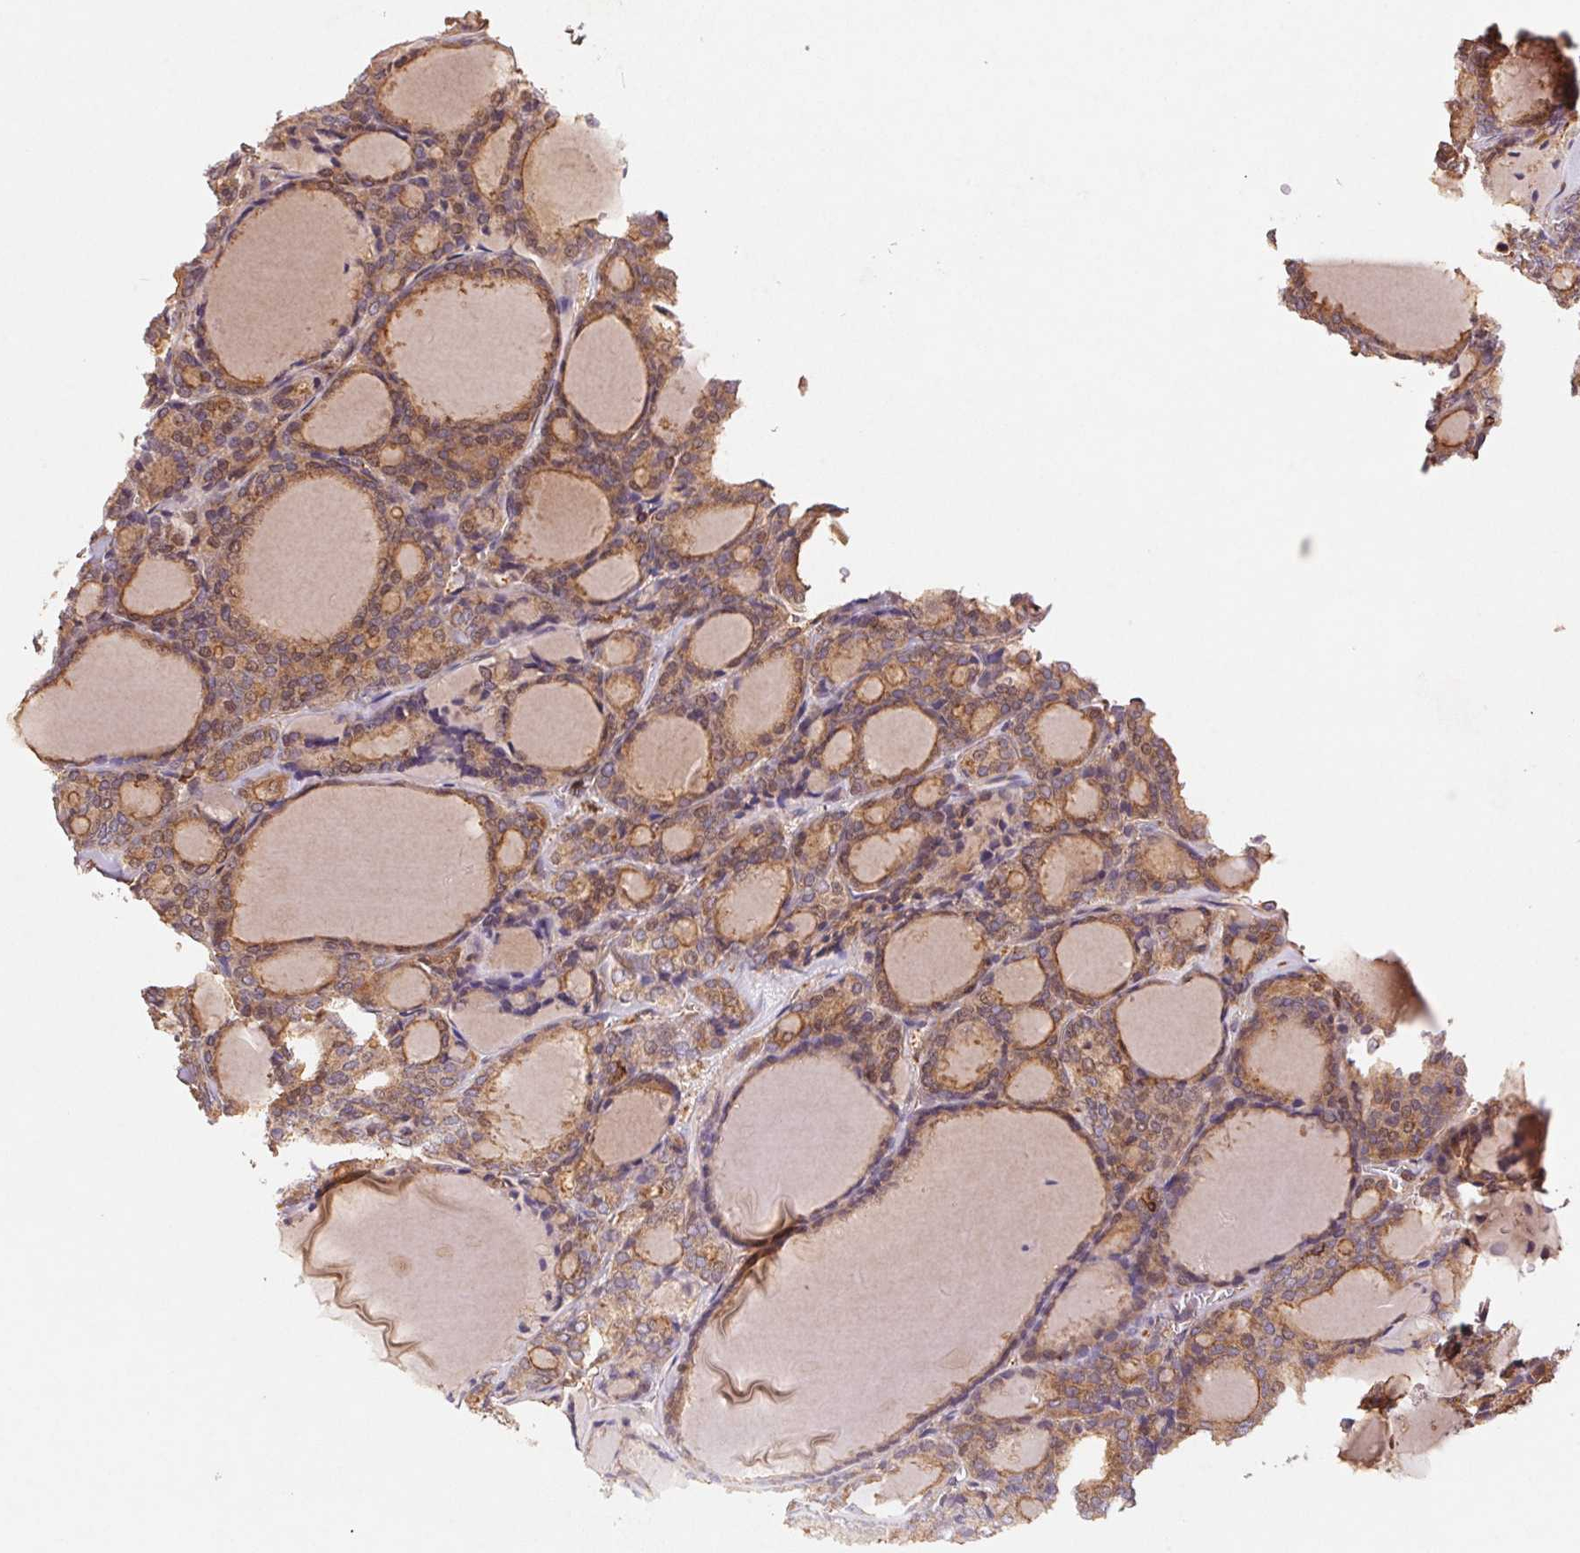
{"staining": {"intensity": "moderate", "quantity": ">75%", "location": "cytoplasmic/membranous"}, "tissue": "thyroid cancer", "cell_type": "Tumor cells", "image_type": "cancer", "snomed": [{"axis": "morphology", "description": "Follicular adenoma carcinoma, NOS"}, {"axis": "topography", "description": "Thyroid gland"}], "caption": "Protein expression analysis of human follicular adenoma carcinoma (thyroid) reveals moderate cytoplasmic/membranous expression in about >75% of tumor cells.", "gene": "ATG10", "patient": {"sex": "male", "age": 74}}